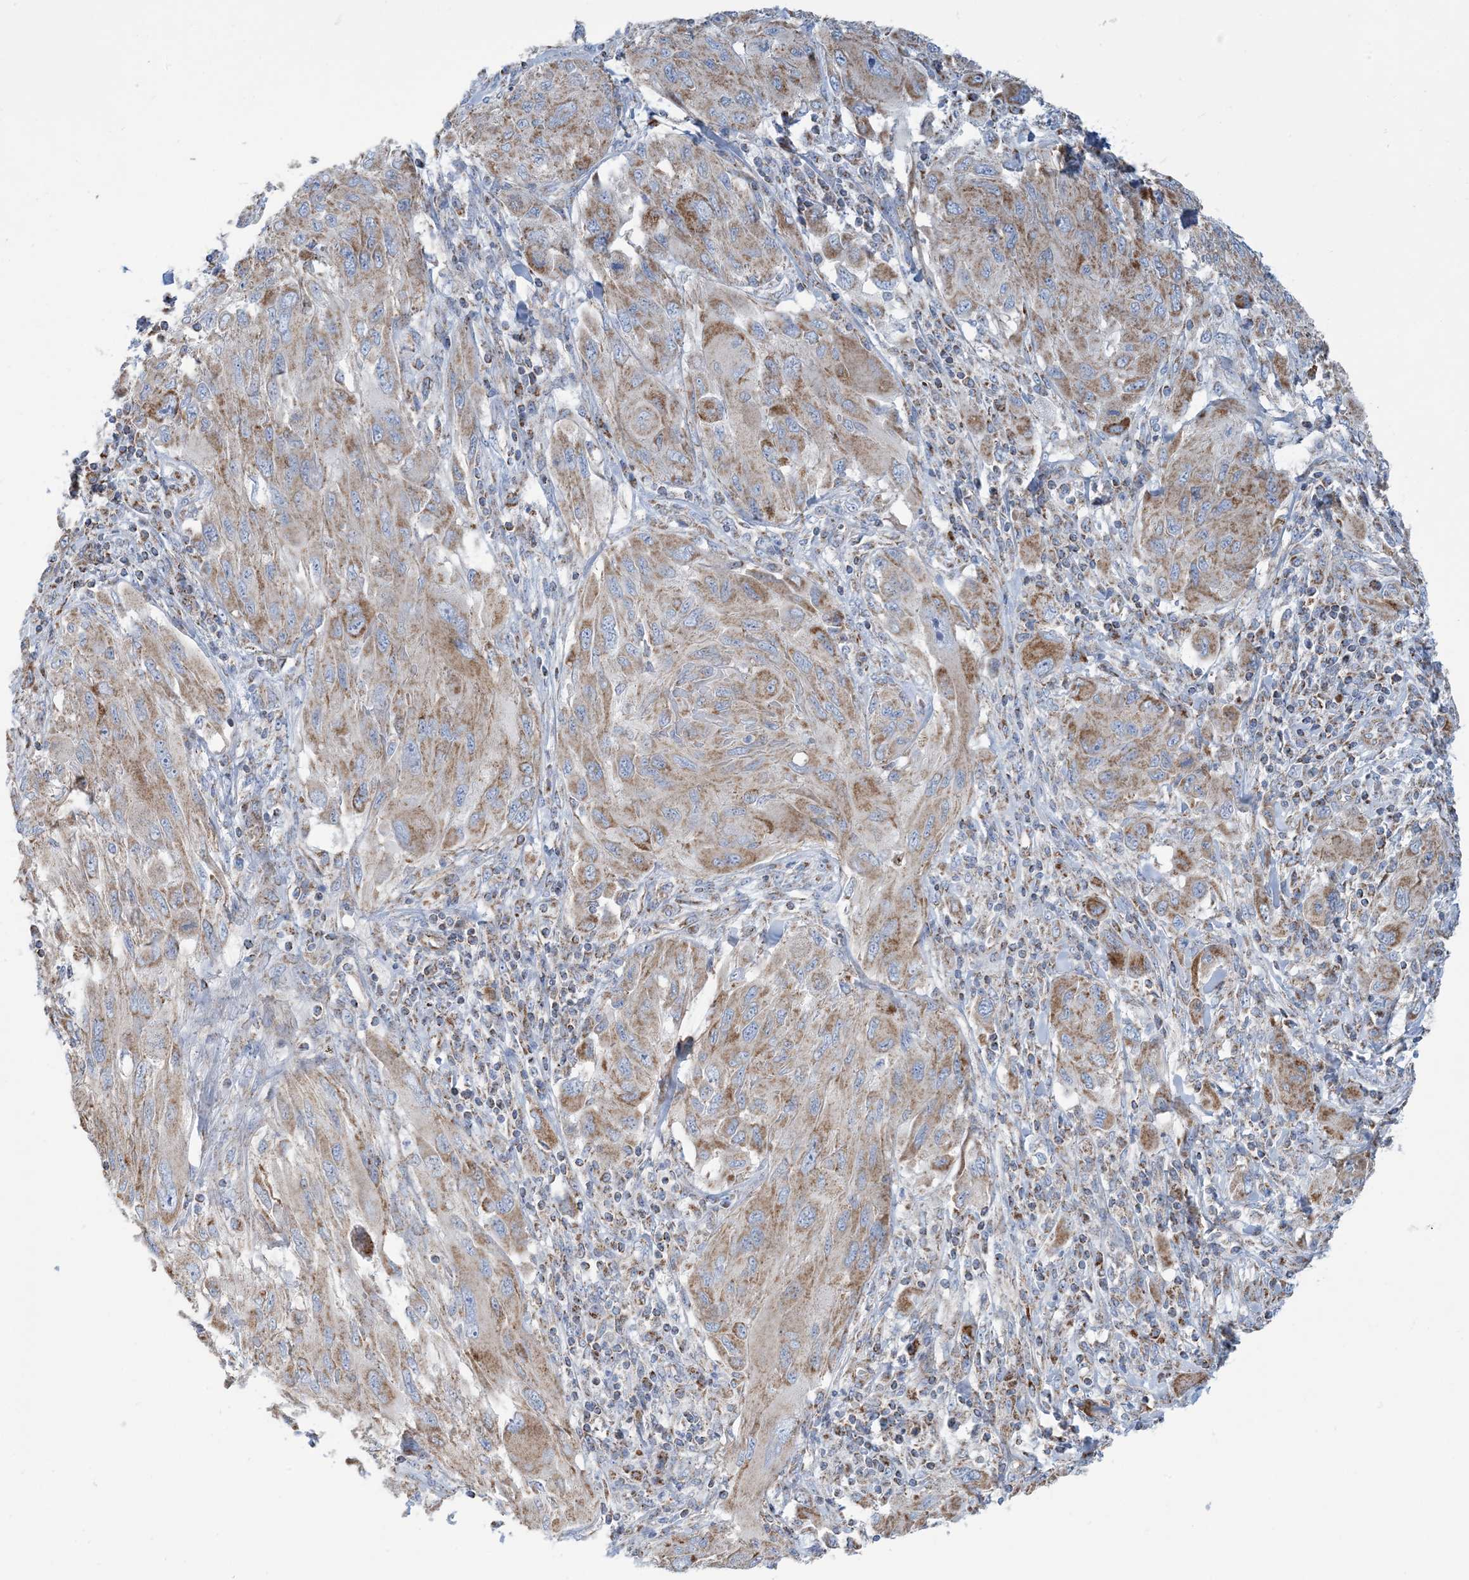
{"staining": {"intensity": "moderate", "quantity": ">75%", "location": "cytoplasmic/membranous"}, "tissue": "melanoma", "cell_type": "Tumor cells", "image_type": "cancer", "snomed": [{"axis": "morphology", "description": "Malignant melanoma, NOS"}, {"axis": "topography", "description": "Skin"}], "caption": "This image exhibits immunohistochemistry (IHC) staining of human melanoma, with medium moderate cytoplasmic/membranous expression in approximately >75% of tumor cells.", "gene": "PHOSPHO2", "patient": {"sex": "female", "age": 91}}